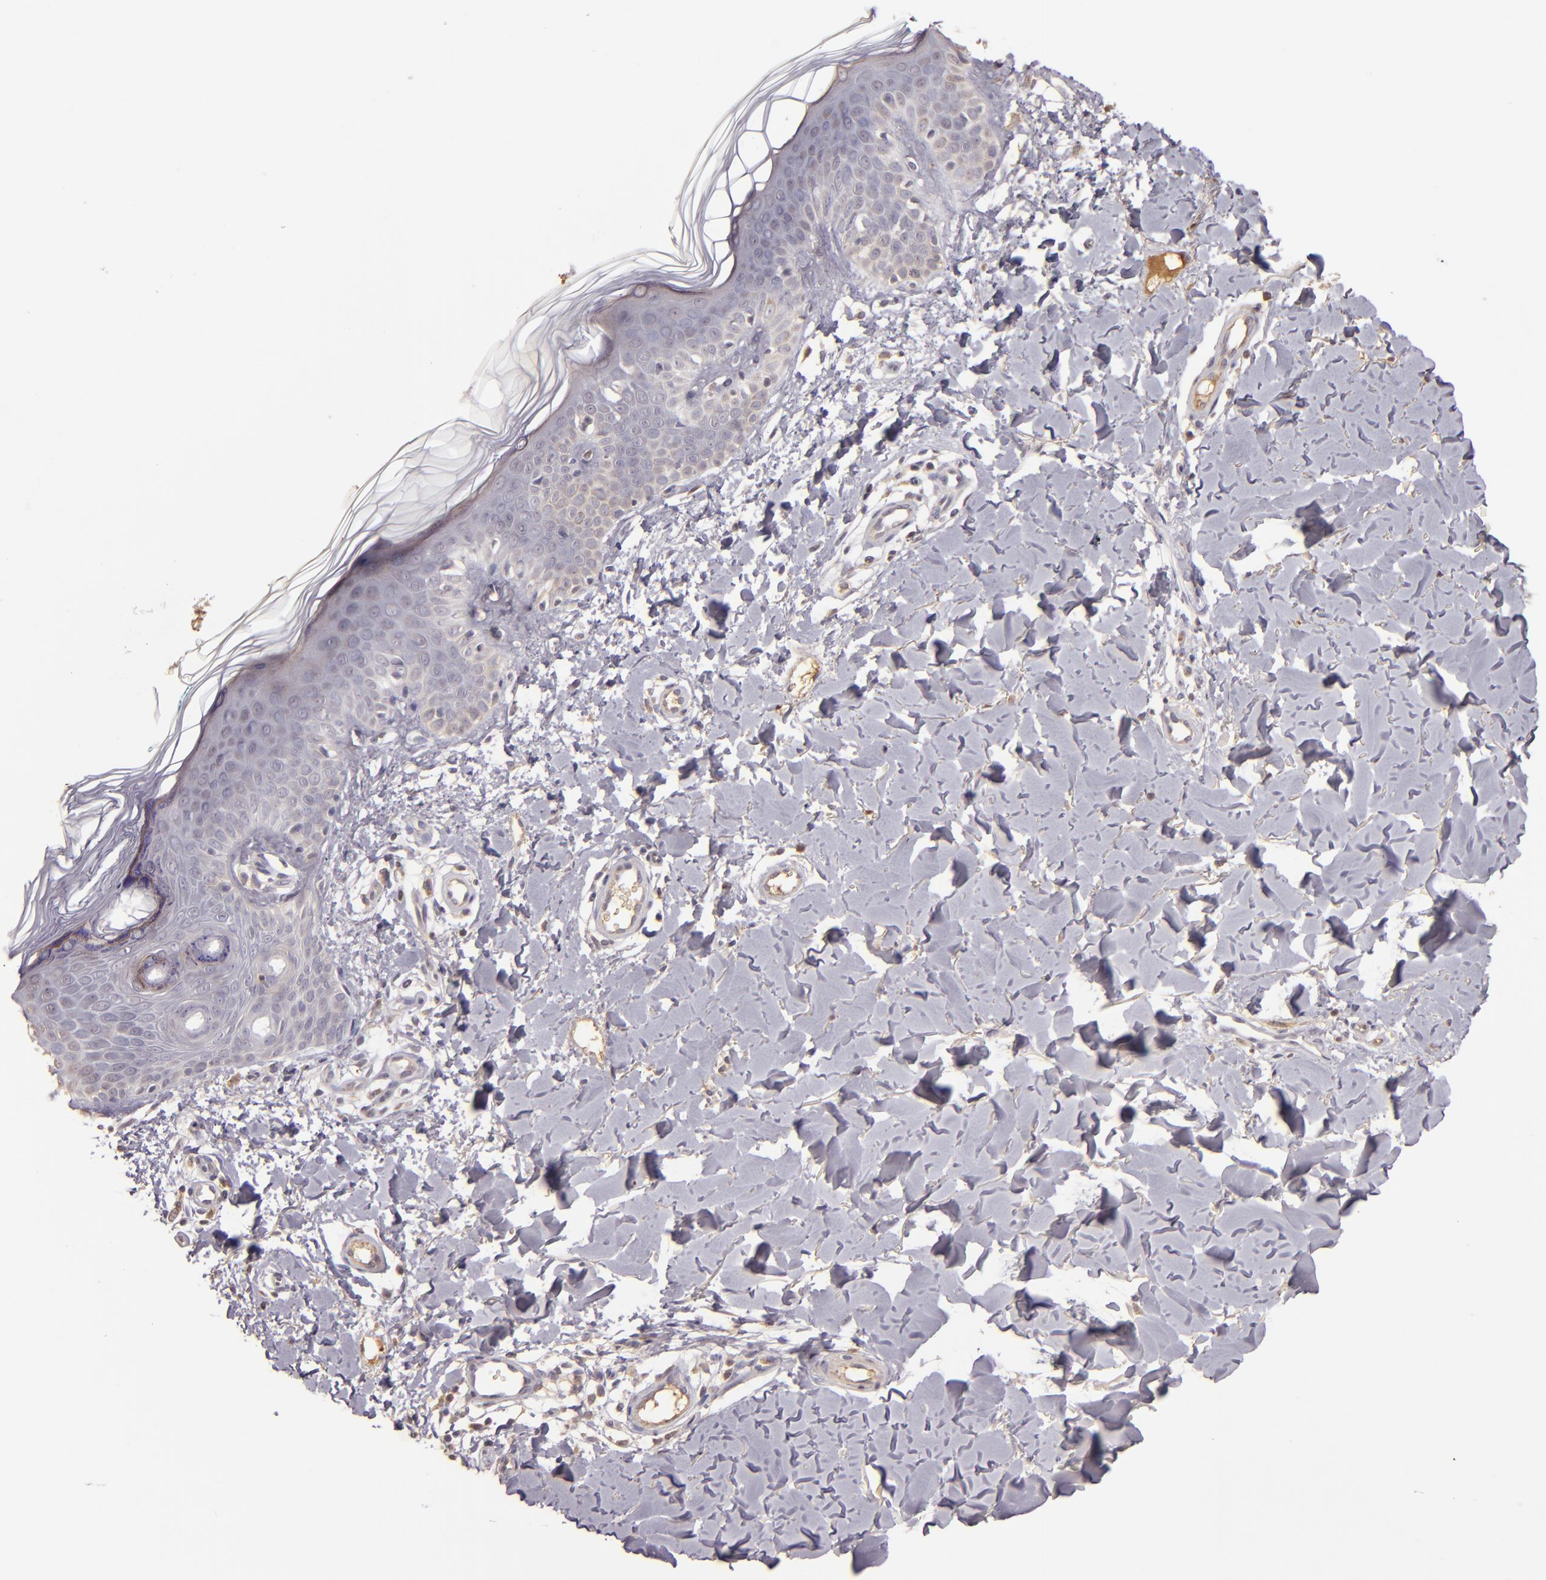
{"staining": {"intensity": "negative", "quantity": "none", "location": "none"}, "tissue": "skin", "cell_type": "Fibroblasts", "image_type": "normal", "snomed": [{"axis": "morphology", "description": "Normal tissue, NOS"}, {"axis": "topography", "description": "Skin"}], "caption": "The micrograph shows no staining of fibroblasts in normal skin.", "gene": "ABL1", "patient": {"sex": "male", "age": 32}}